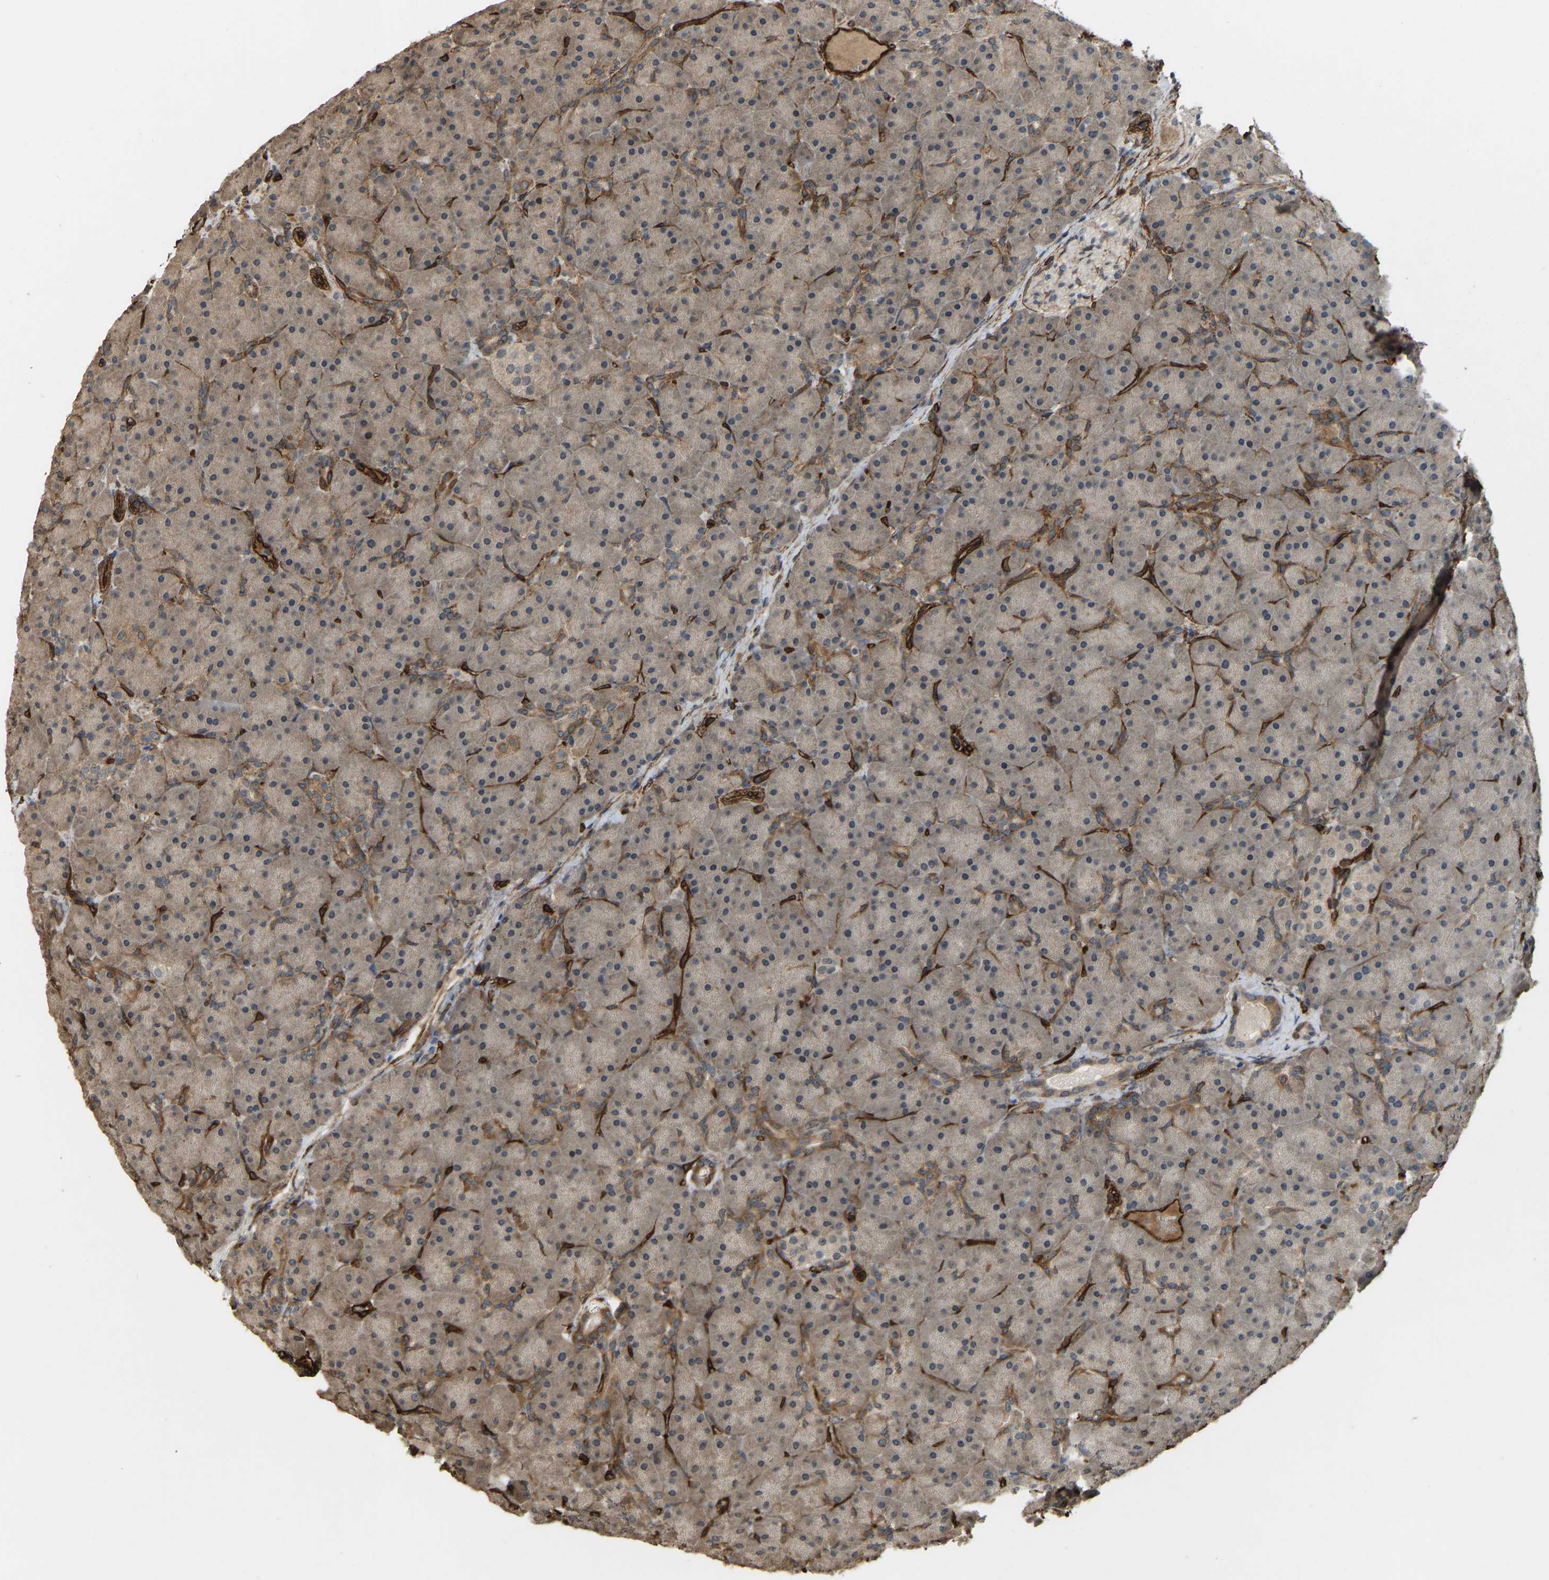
{"staining": {"intensity": "moderate", "quantity": ">75%", "location": "cytoplasmic/membranous"}, "tissue": "pancreas", "cell_type": "Exocrine glandular cells", "image_type": "normal", "snomed": [{"axis": "morphology", "description": "Normal tissue, NOS"}, {"axis": "topography", "description": "Pancreas"}], "caption": "DAB (3,3'-diaminobenzidine) immunohistochemical staining of normal human pancreas demonstrates moderate cytoplasmic/membranous protein expression in approximately >75% of exocrine glandular cells.", "gene": "NMB", "patient": {"sex": "male", "age": 66}}